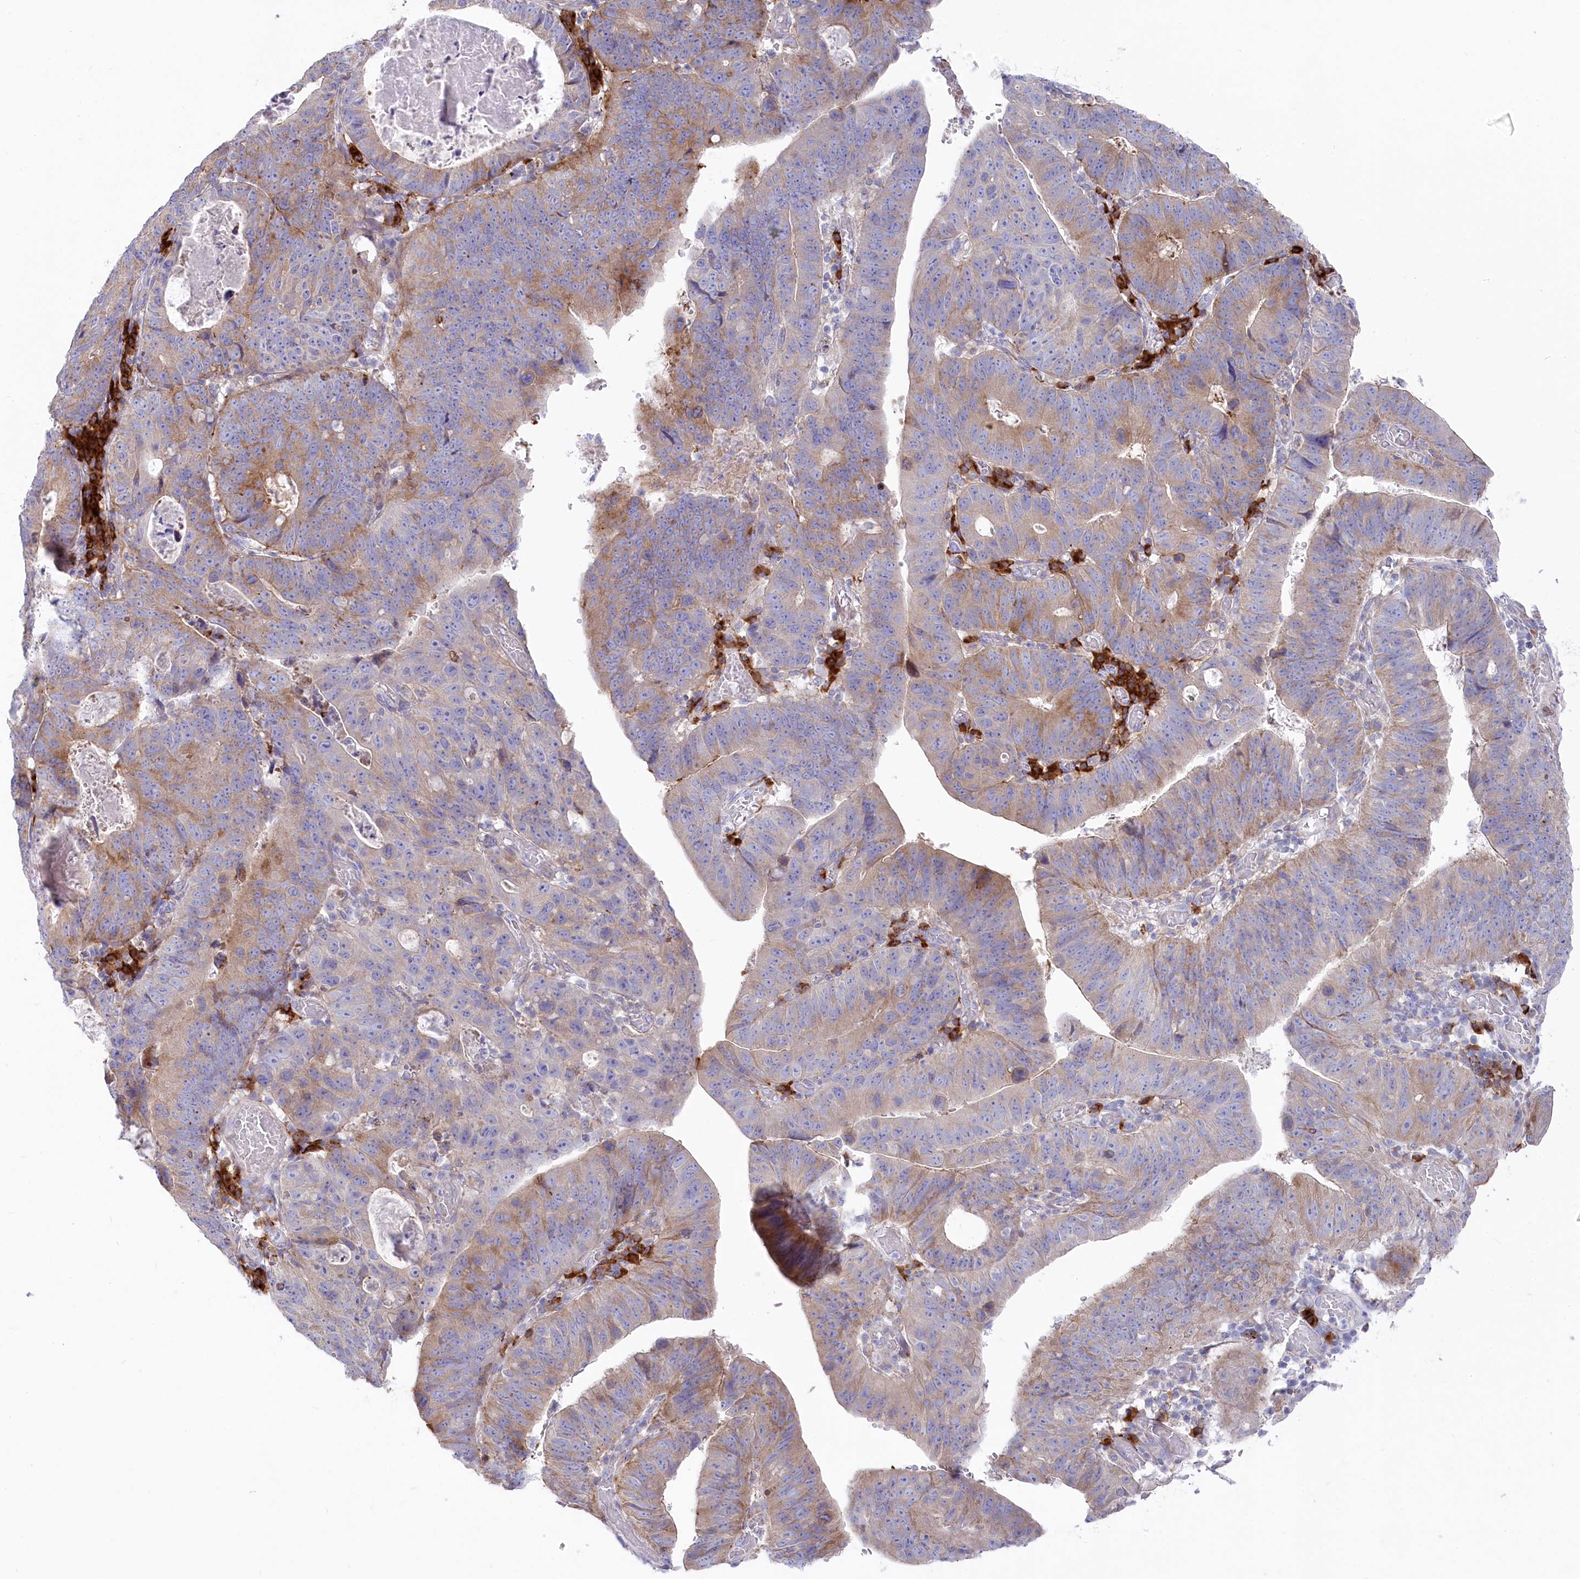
{"staining": {"intensity": "moderate", "quantity": ">75%", "location": "cytoplasmic/membranous"}, "tissue": "stomach cancer", "cell_type": "Tumor cells", "image_type": "cancer", "snomed": [{"axis": "morphology", "description": "Adenocarcinoma, NOS"}, {"axis": "topography", "description": "Stomach"}], "caption": "Stomach cancer stained with DAB immunohistochemistry (IHC) exhibits medium levels of moderate cytoplasmic/membranous positivity in approximately >75% of tumor cells. The staining was performed using DAB (3,3'-diaminobenzidine) to visualize the protein expression in brown, while the nuclei were stained in blue with hematoxylin (Magnification: 20x).", "gene": "POGLUT1", "patient": {"sex": "male", "age": 59}}